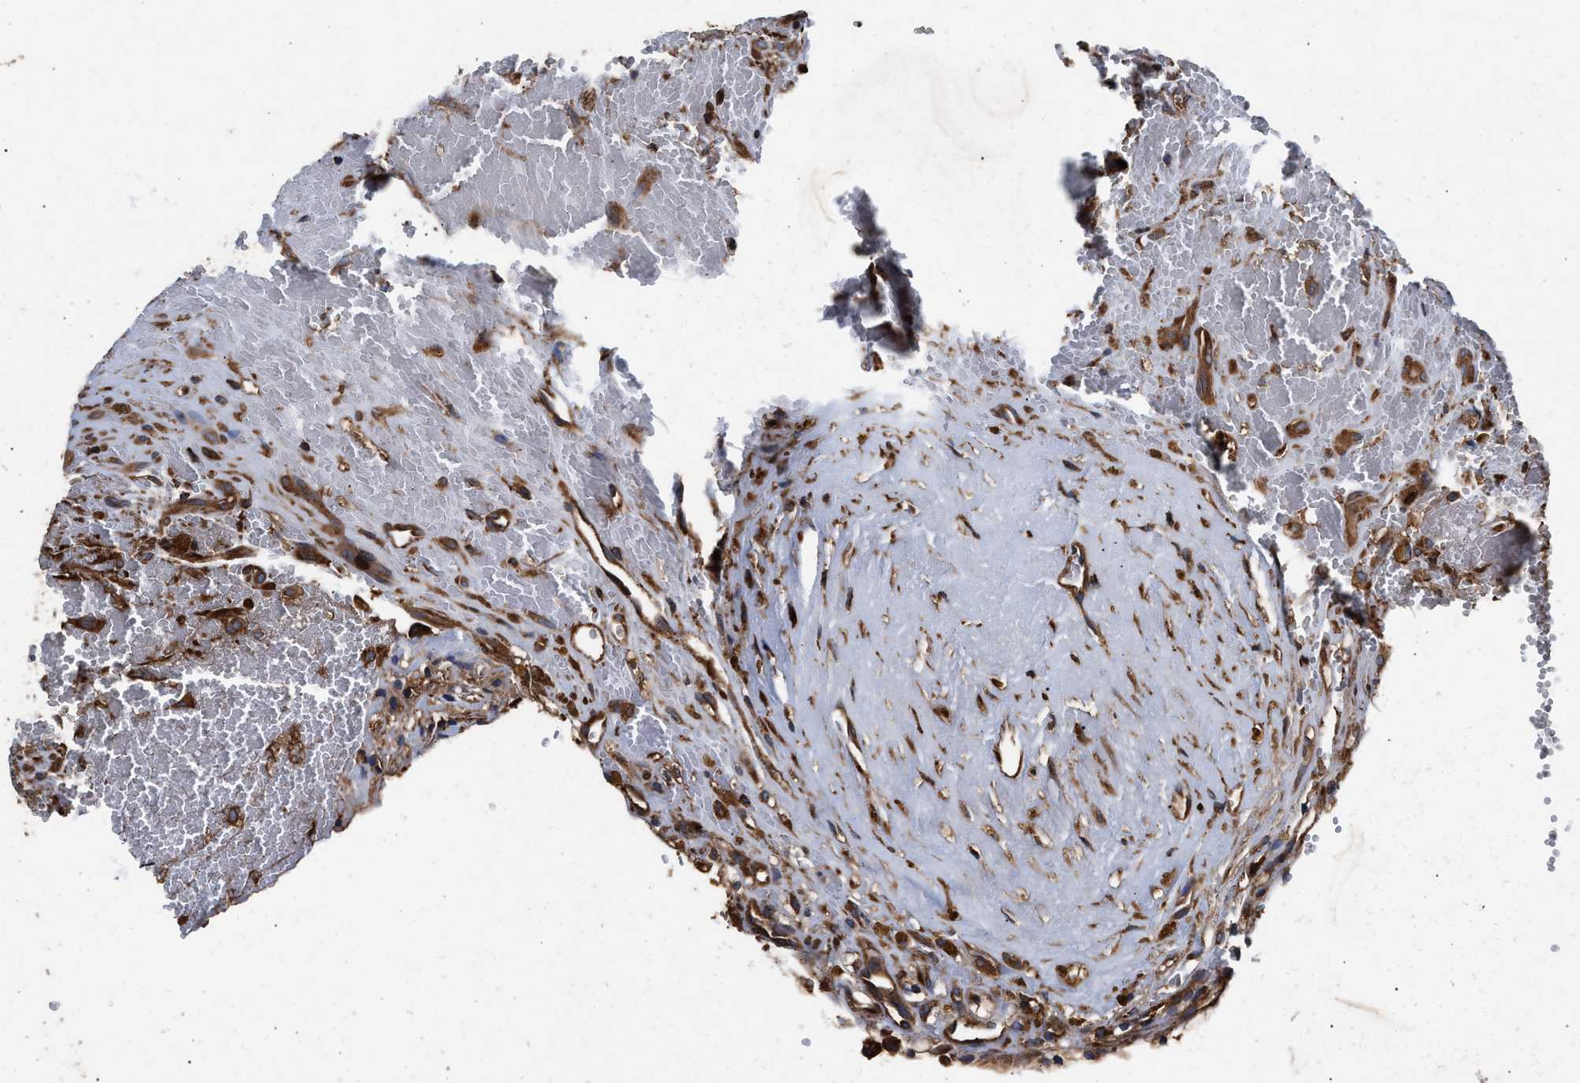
{"staining": {"intensity": "strong", "quantity": ">75%", "location": "cytoplasmic/membranous"}, "tissue": "renal cancer", "cell_type": "Tumor cells", "image_type": "cancer", "snomed": [{"axis": "morphology", "description": "Adenocarcinoma, NOS"}, {"axis": "topography", "description": "Kidney"}], "caption": "Strong cytoplasmic/membranous positivity for a protein is appreciated in approximately >75% of tumor cells of renal adenocarcinoma using immunohistochemistry.", "gene": "KYAT1", "patient": {"sex": "female", "age": 57}}